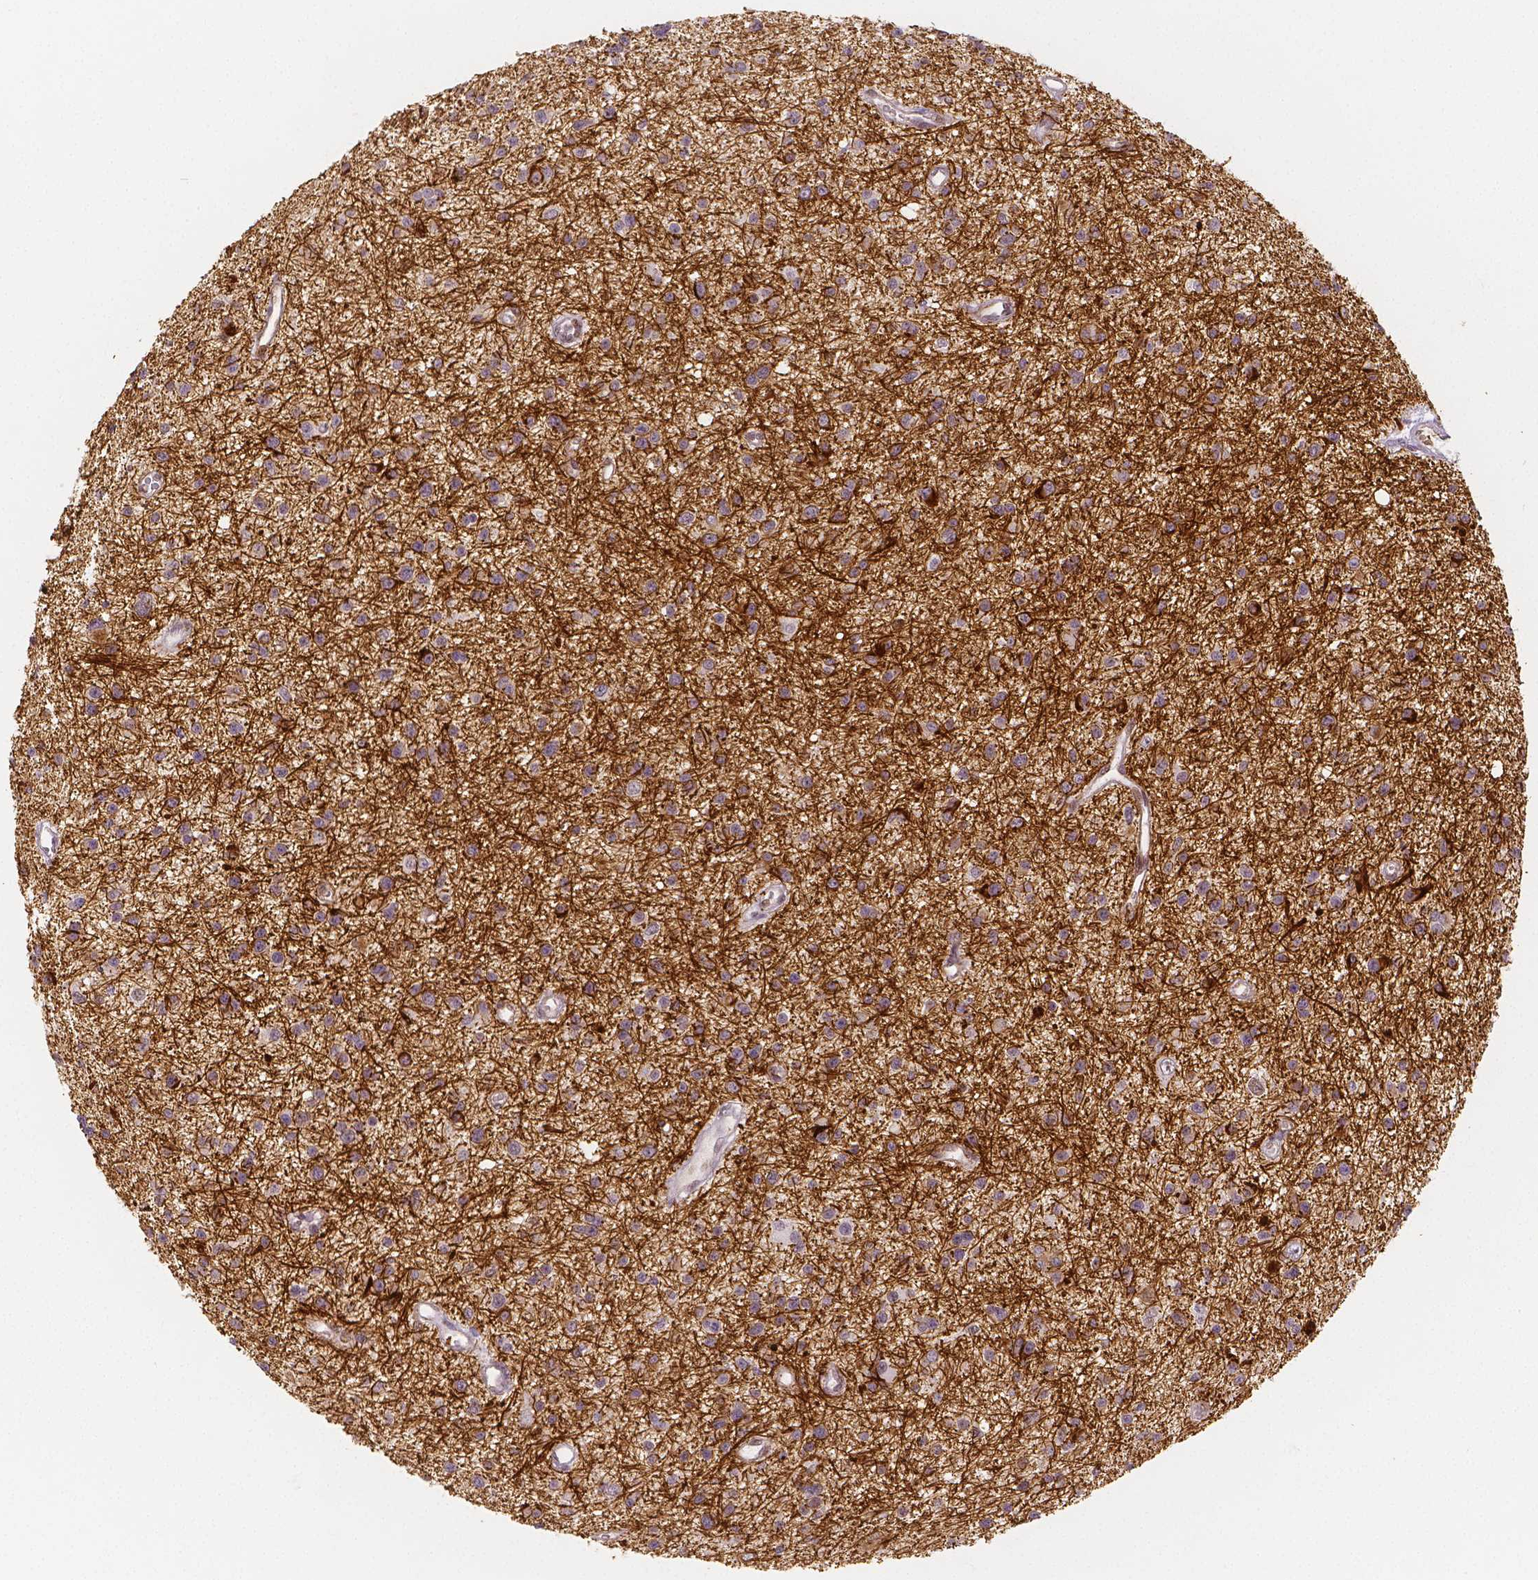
{"staining": {"intensity": "negative", "quantity": "none", "location": "none"}, "tissue": "glioma", "cell_type": "Tumor cells", "image_type": "cancer", "snomed": [{"axis": "morphology", "description": "Glioma, malignant, Low grade"}, {"axis": "topography", "description": "Brain"}], "caption": "IHC micrograph of neoplastic tissue: human glioma stained with DAB reveals no significant protein positivity in tumor cells.", "gene": "KDM5B", "patient": {"sex": "male", "age": 43}}